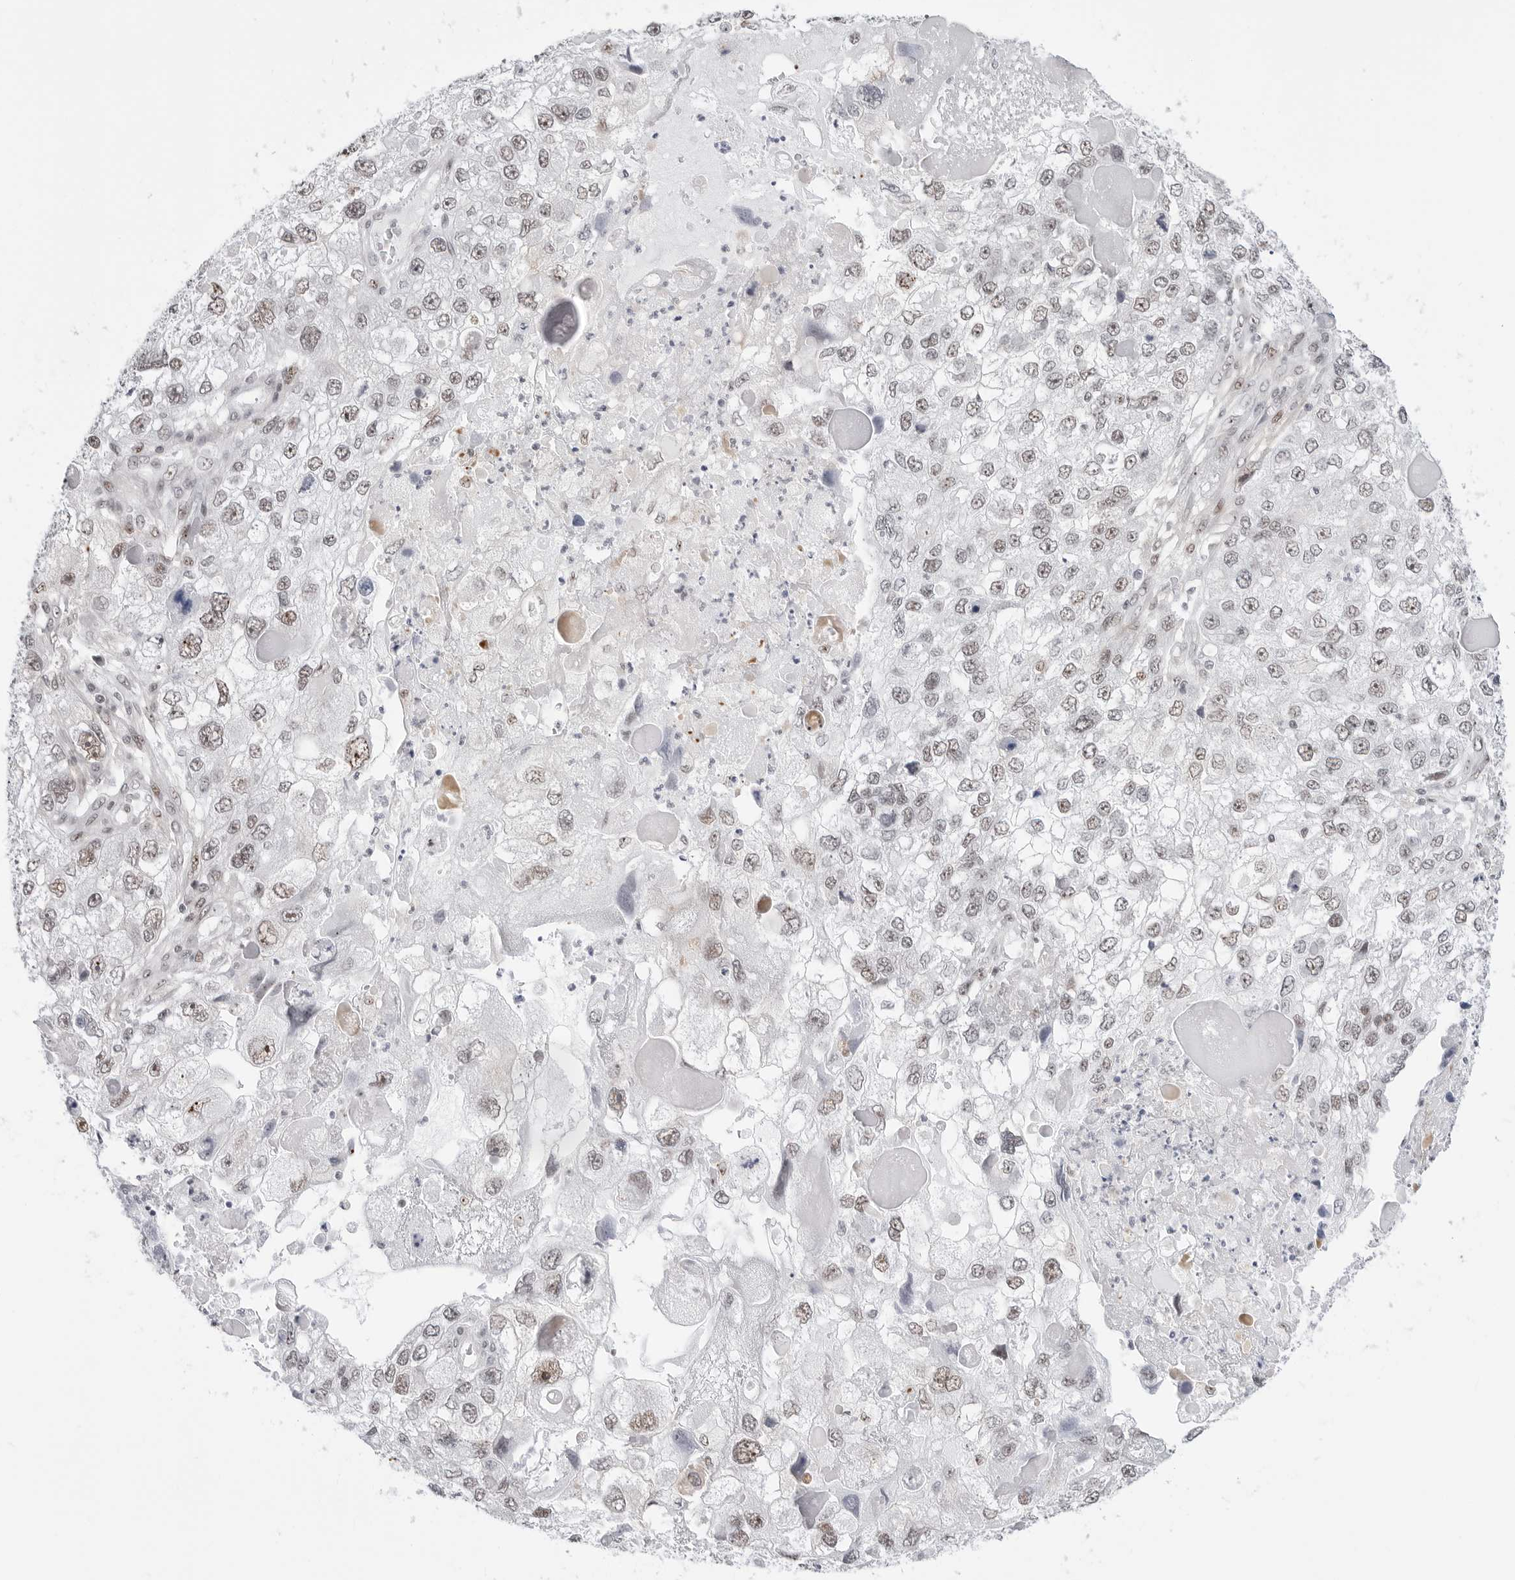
{"staining": {"intensity": "weak", "quantity": "25%-75%", "location": "nuclear"}, "tissue": "endometrial cancer", "cell_type": "Tumor cells", "image_type": "cancer", "snomed": [{"axis": "morphology", "description": "Adenocarcinoma, NOS"}, {"axis": "topography", "description": "Endometrium"}], "caption": "This micrograph demonstrates immunohistochemistry staining of endometrial cancer, with low weak nuclear positivity in about 25%-75% of tumor cells.", "gene": "C1orf162", "patient": {"sex": "female", "age": 49}}